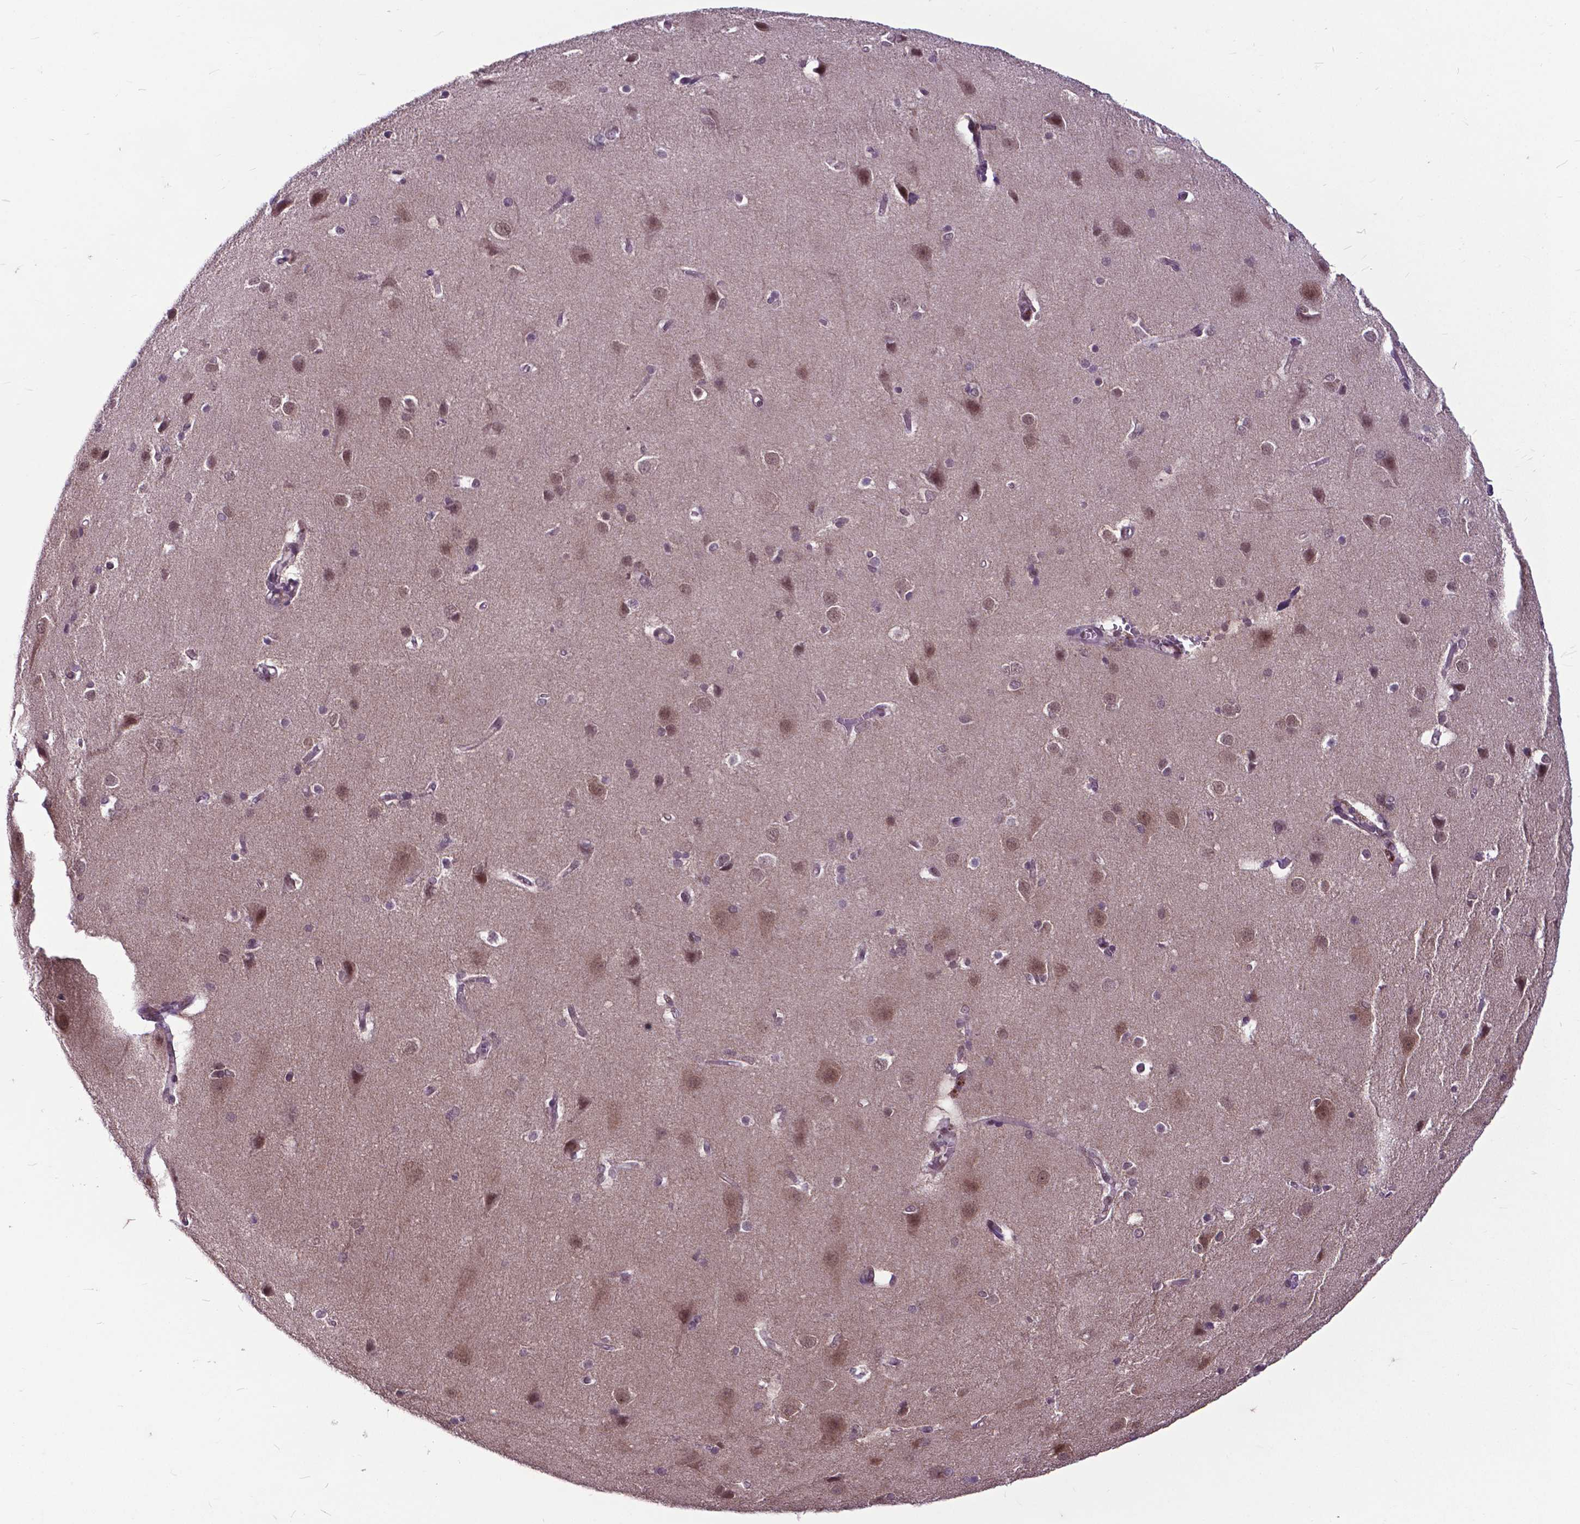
{"staining": {"intensity": "negative", "quantity": "none", "location": "none"}, "tissue": "cerebral cortex", "cell_type": "Endothelial cells", "image_type": "normal", "snomed": [{"axis": "morphology", "description": "Normal tissue, NOS"}, {"axis": "topography", "description": "Cerebral cortex"}], "caption": "Immunohistochemistry micrograph of unremarkable cerebral cortex: human cerebral cortex stained with DAB exhibits no significant protein staining in endothelial cells.", "gene": "FAF1", "patient": {"sex": "male", "age": 37}}